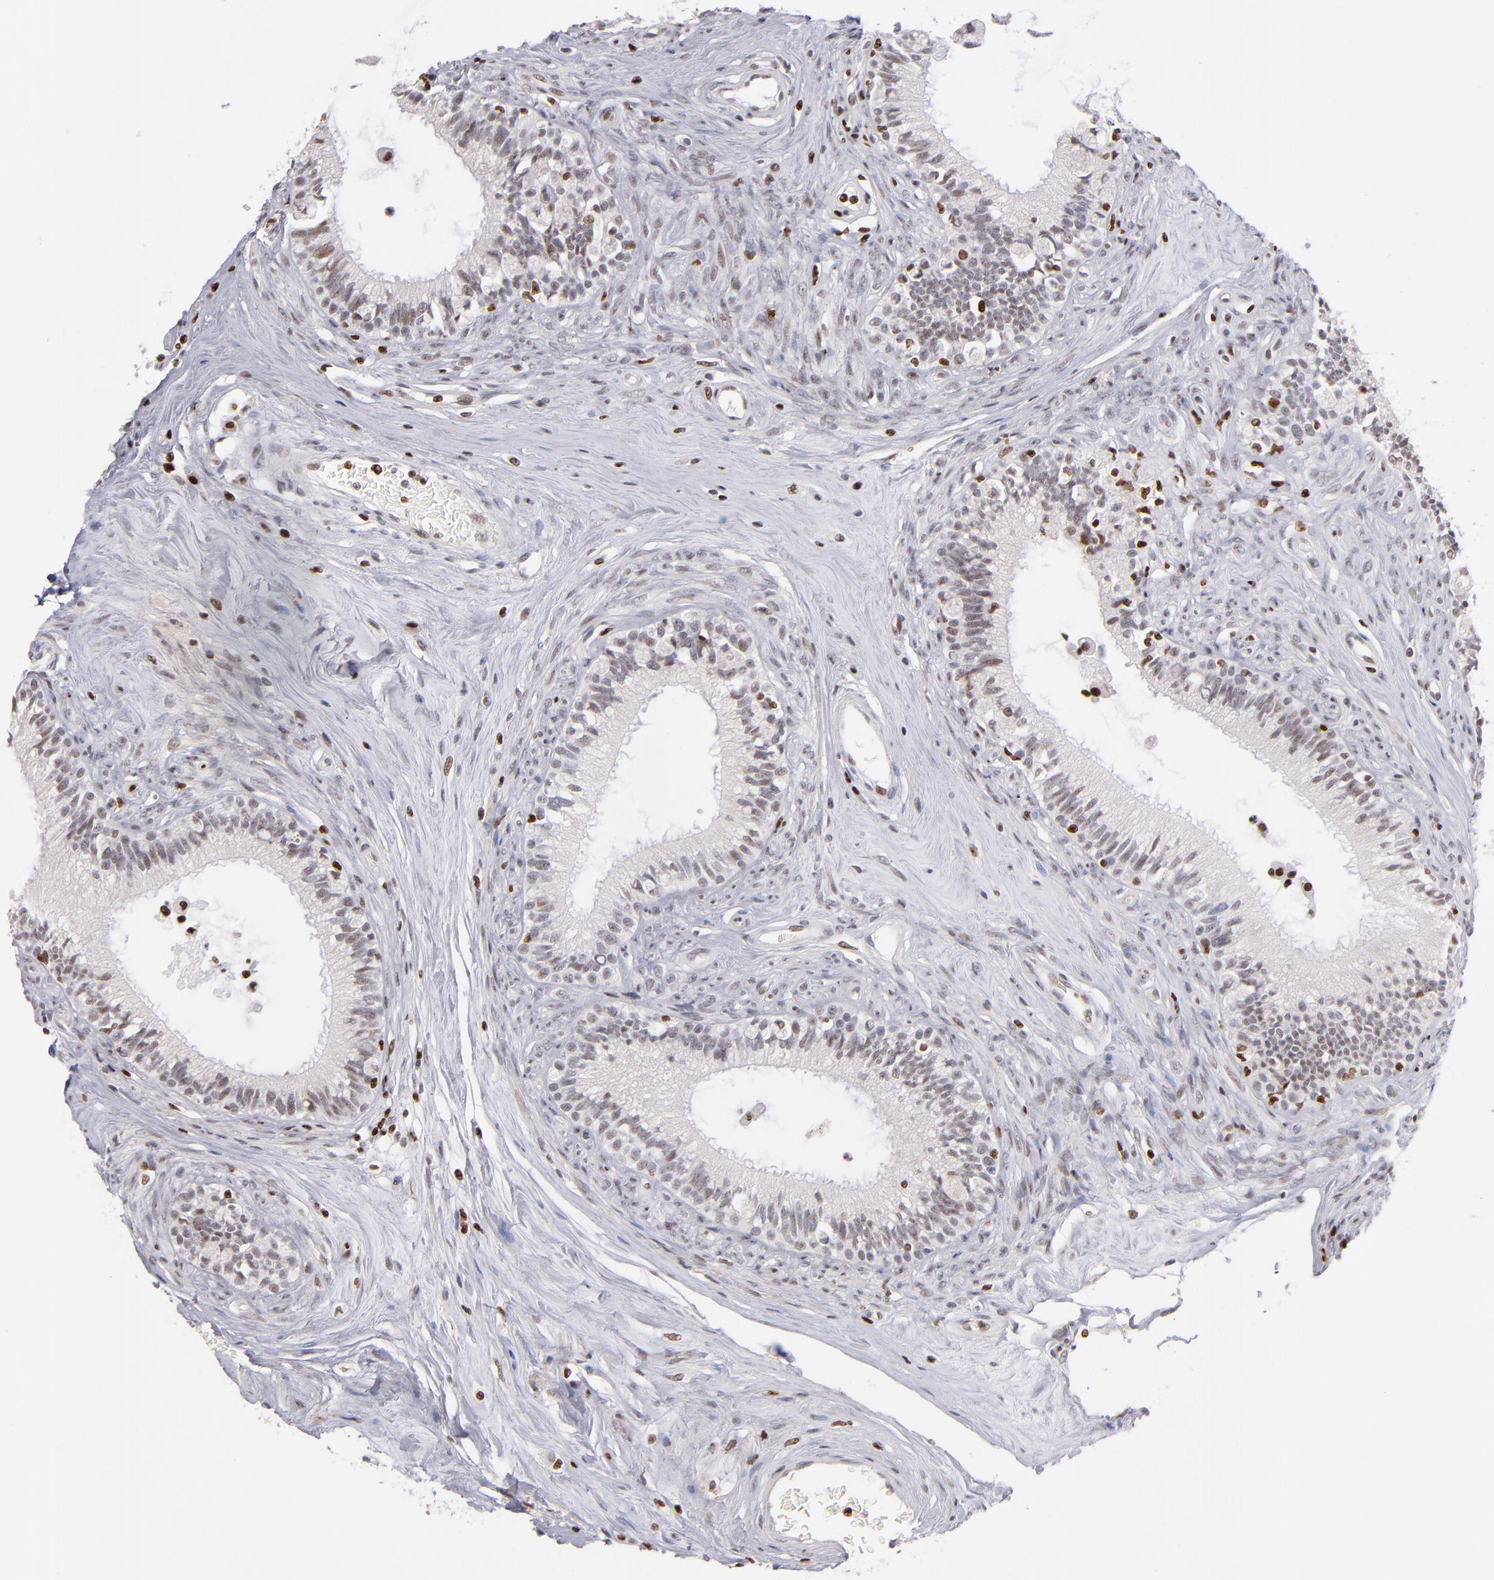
{"staining": {"intensity": "moderate", "quantity": "25%-75%", "location": "nuclear"}, "tissue": "epididymis", "cell_type": "Glandular cells", "image_type": "normal", "snomed": [{"axis": "morphology", "description": "Normal tissue, NOS"}, {"axis": "morphology", "description": "Inflammation, NOS"}, {"axis": "topography", "description": "Epididymis"}], "caption": "Immunohistochemical staining of unremarkable epididymis demonstrates moderate nuclear protein positivity in approximately 25%-75% of glandular cells.", "gene": "POLA1", "patient": {"sex": "male", "age": 84}}